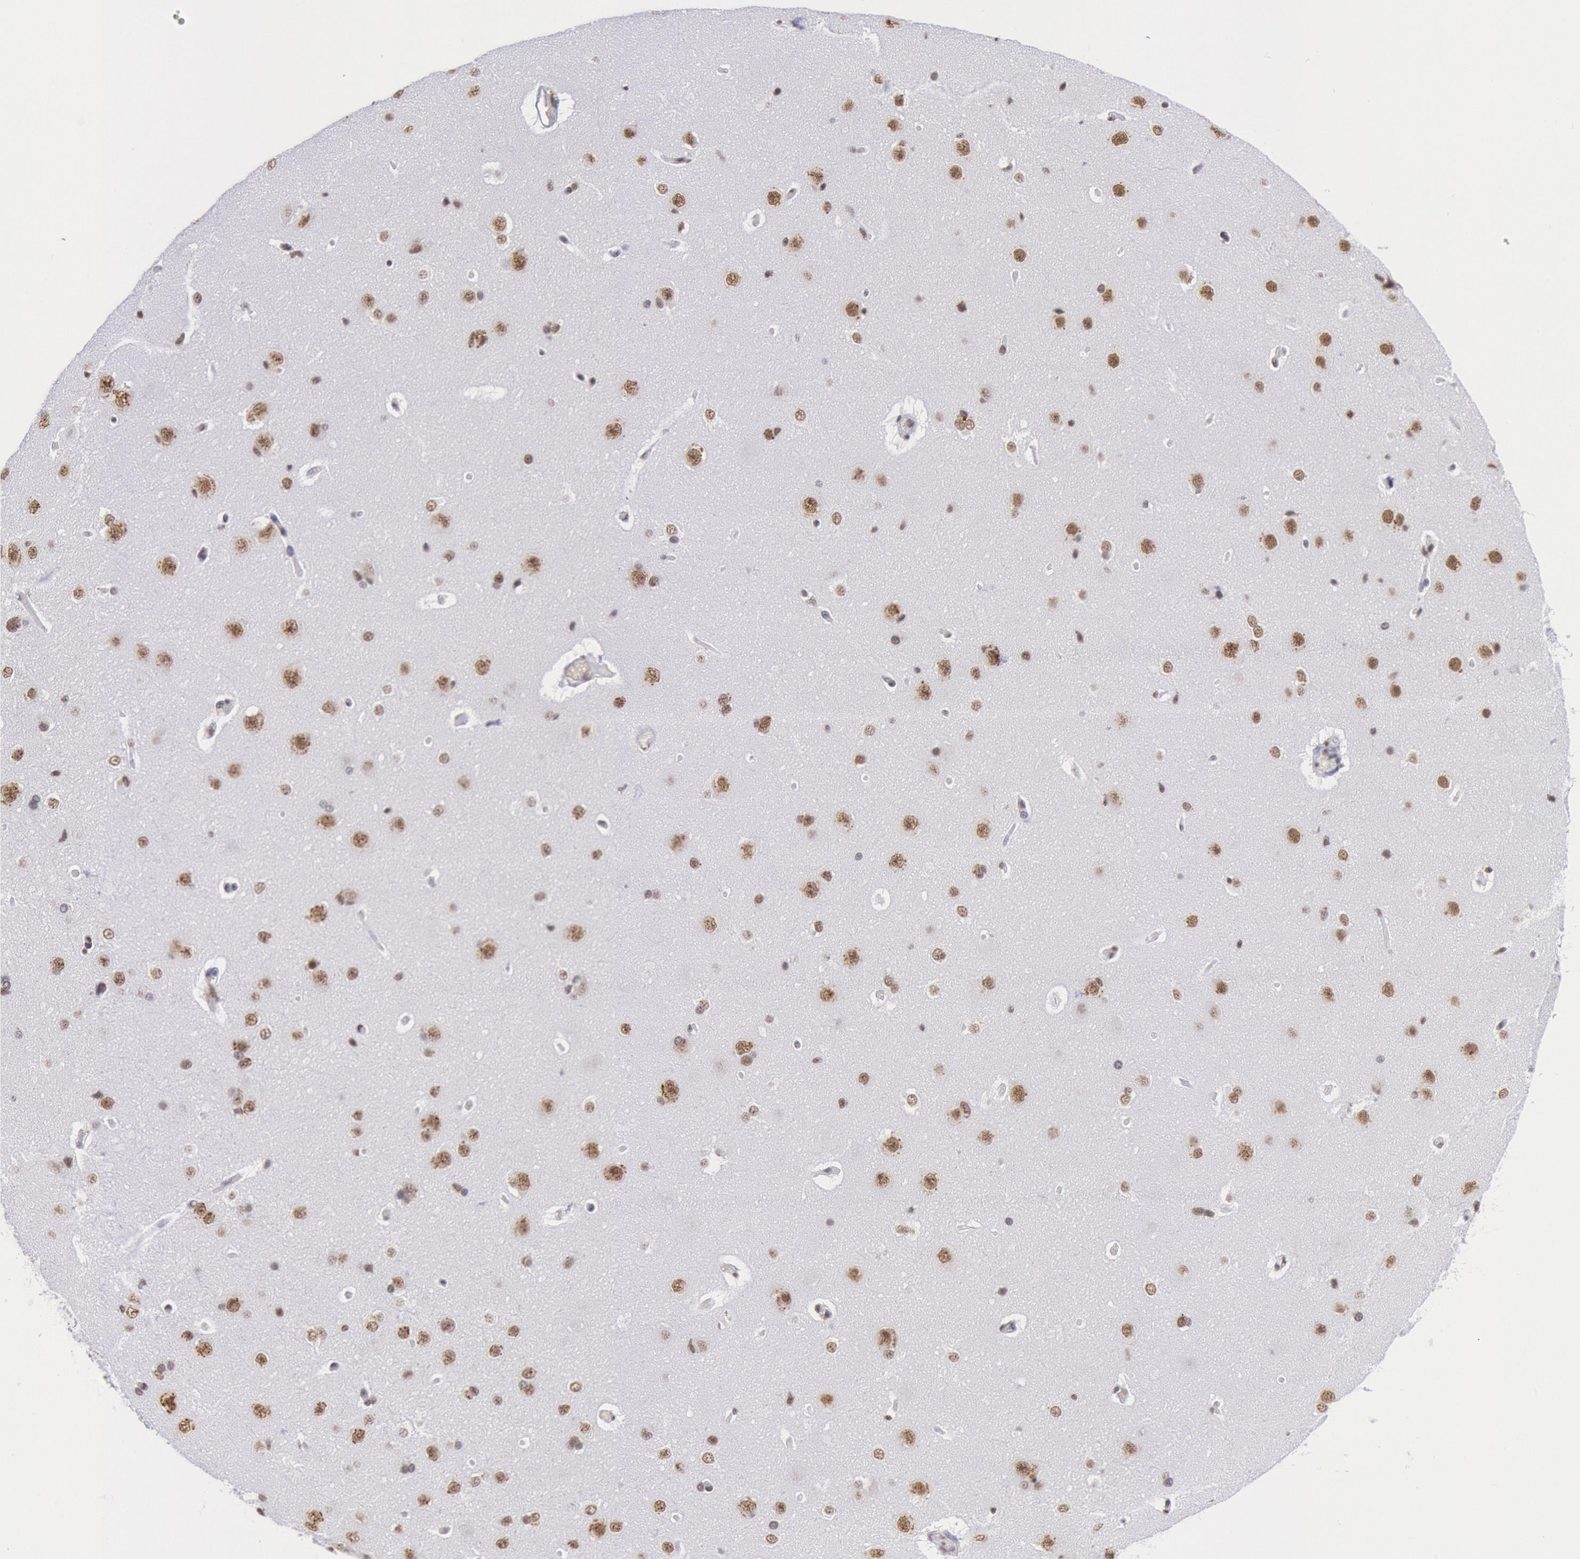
{"staining": {"intensity": "moderate", "quantity": ">75%", "location": "nuclear"}, "tissue": "cerebral cortex", "cell_type": "Endothelial cells", "image_type": "normal", "snomed": [{"axis": "morphology", "description": "Normal tissue, NOS"}, {"axis": "topography", "description": "Cerebral cortex"}], "caption": "Immunohistochemical staining of benign cerebral cortex displays >75% levels of moderate nuclear protein positivity in about >75% of endothelial cells.", "gene": "SNRPD3", "patient": {"sex": "female", "age": 45}}